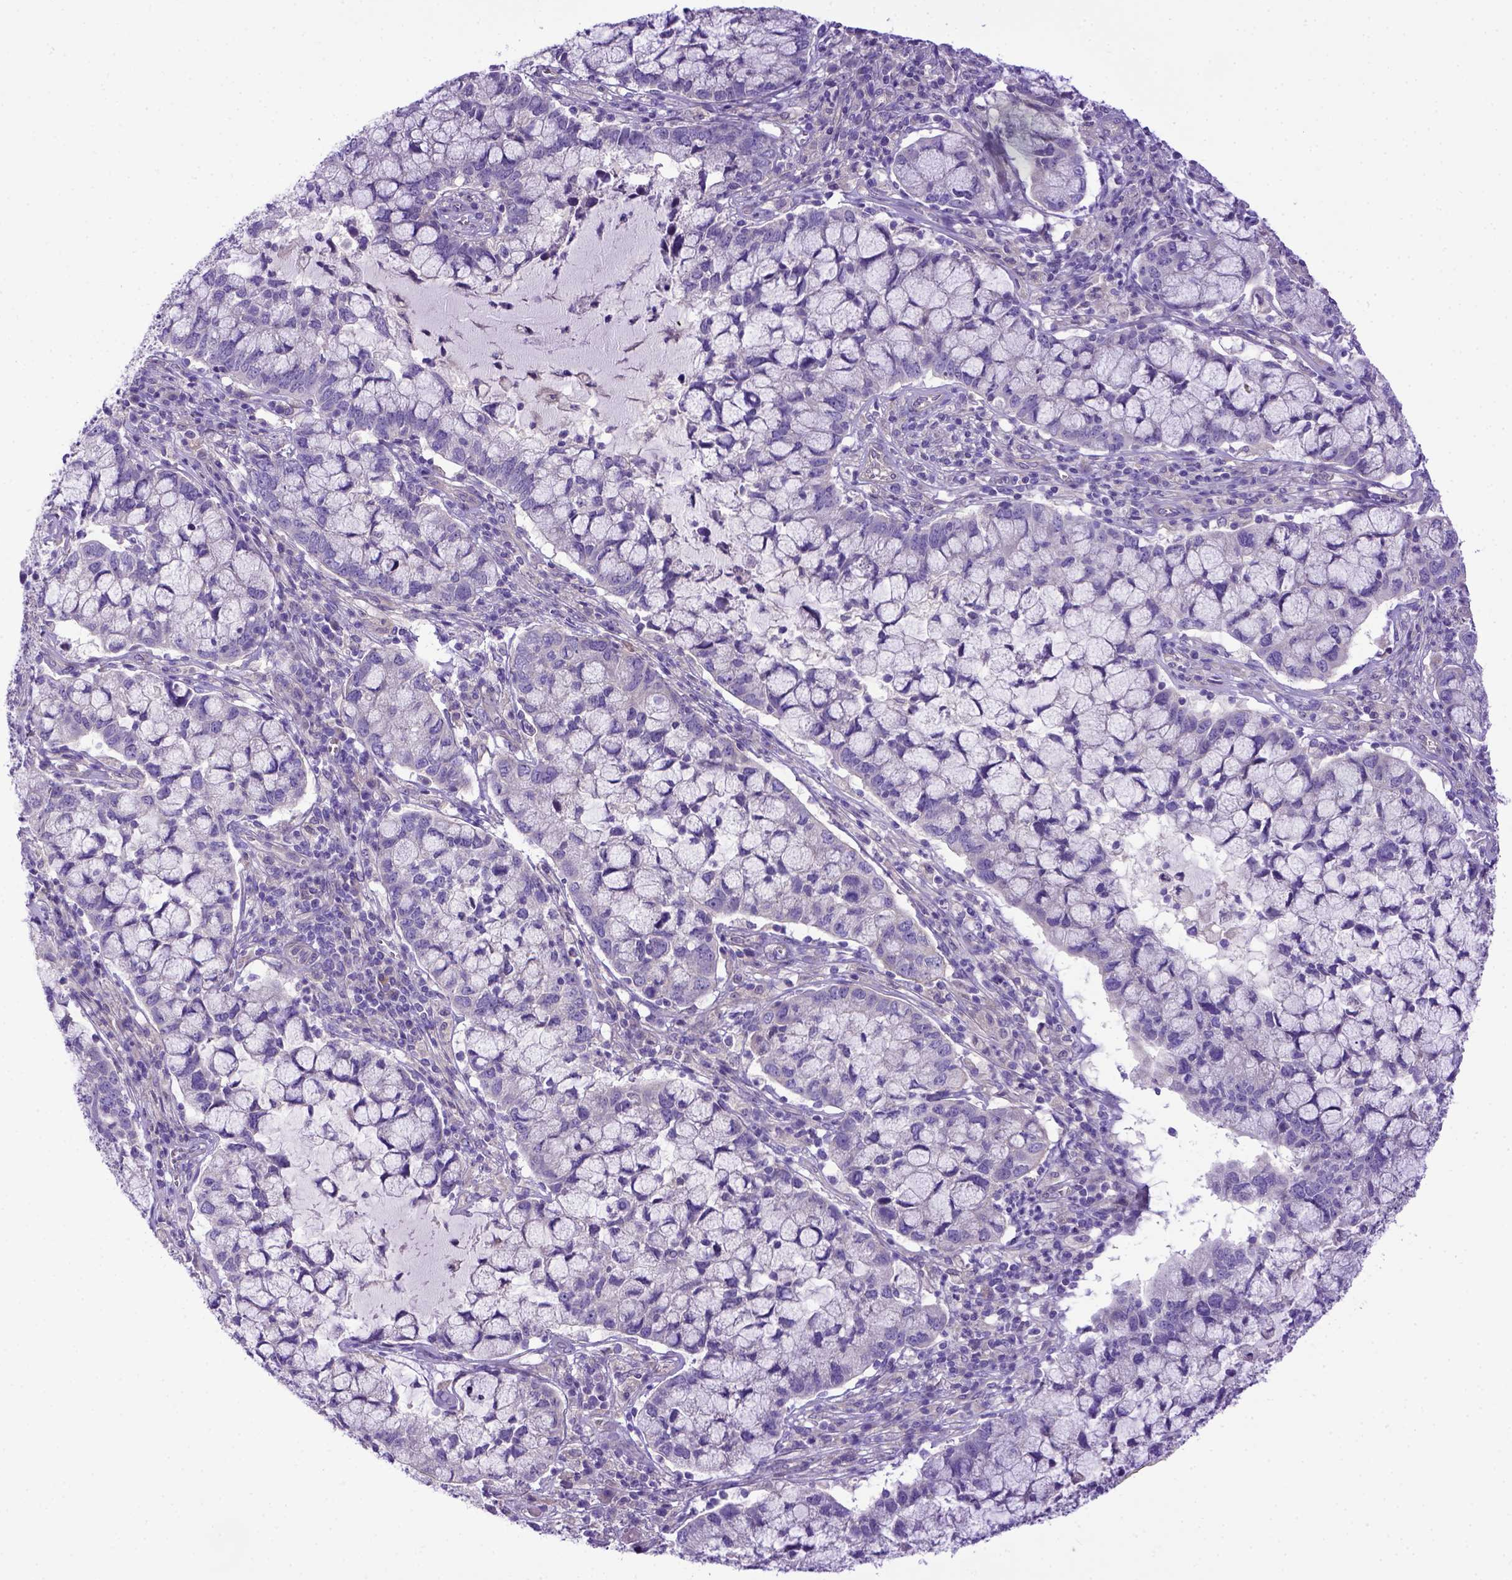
{"staining": {"intensity": "negative", "quantity": "none", "location": "none"}, "tissue": "cervical cancer", "cell_type": "Tumor cells", "image_type": "cancer", "snomed": [{"axis": "morphology", "description": "Adenocarcinoma, NOS"}, {"axis": "topography", "description": "Cervix"}], "caption": "An immunohistochemistry histopathology image of adenocarcinoma (cervical) is shown. There is no staining in tumor cells of adenocarcinoma (cervical). (DAB (3,3'-diaminobenzidine) immunohistochemistry with hematoxylin counter stain).", "gene": "ADAM12", "patient": {"sex": "female", "age": 40}}